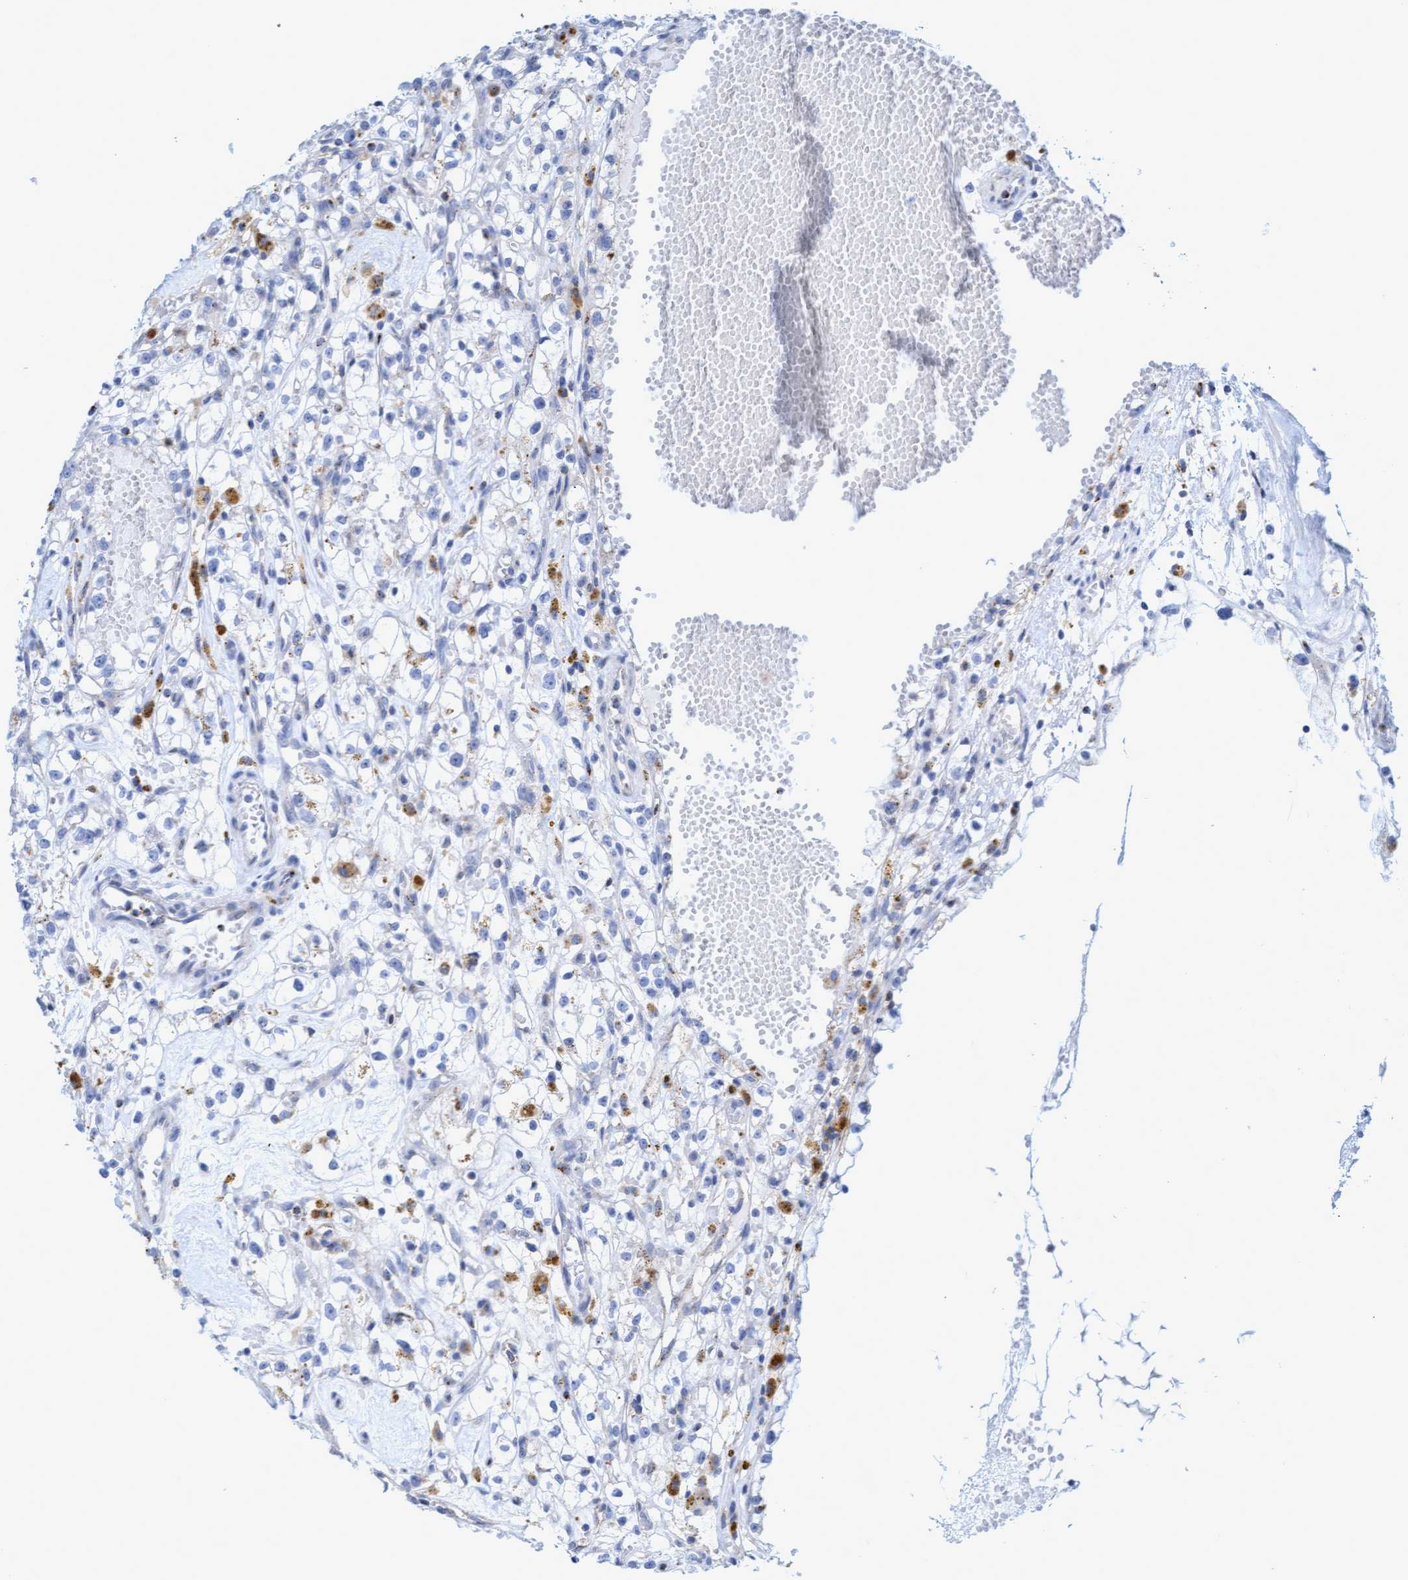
{"staining": {"intensity": "negative", "quantity": "none", "location": "none"}, "tissue": "renal cancer", "cell_type": "Tumor cells", "image_type": "cancer", "snomed": [{"axis": "morphology", "description": "Adenocarcinoma, NOS"}, {"axis": "topography", "description": "Kidney"}], "caption": "Human adenocarcinoma (renal) stained for a protein using immunohistochemistry exhibits no staining in tumor cells.", "gene": "SGSH", "patient": {"sex": "male", "age": 56}}